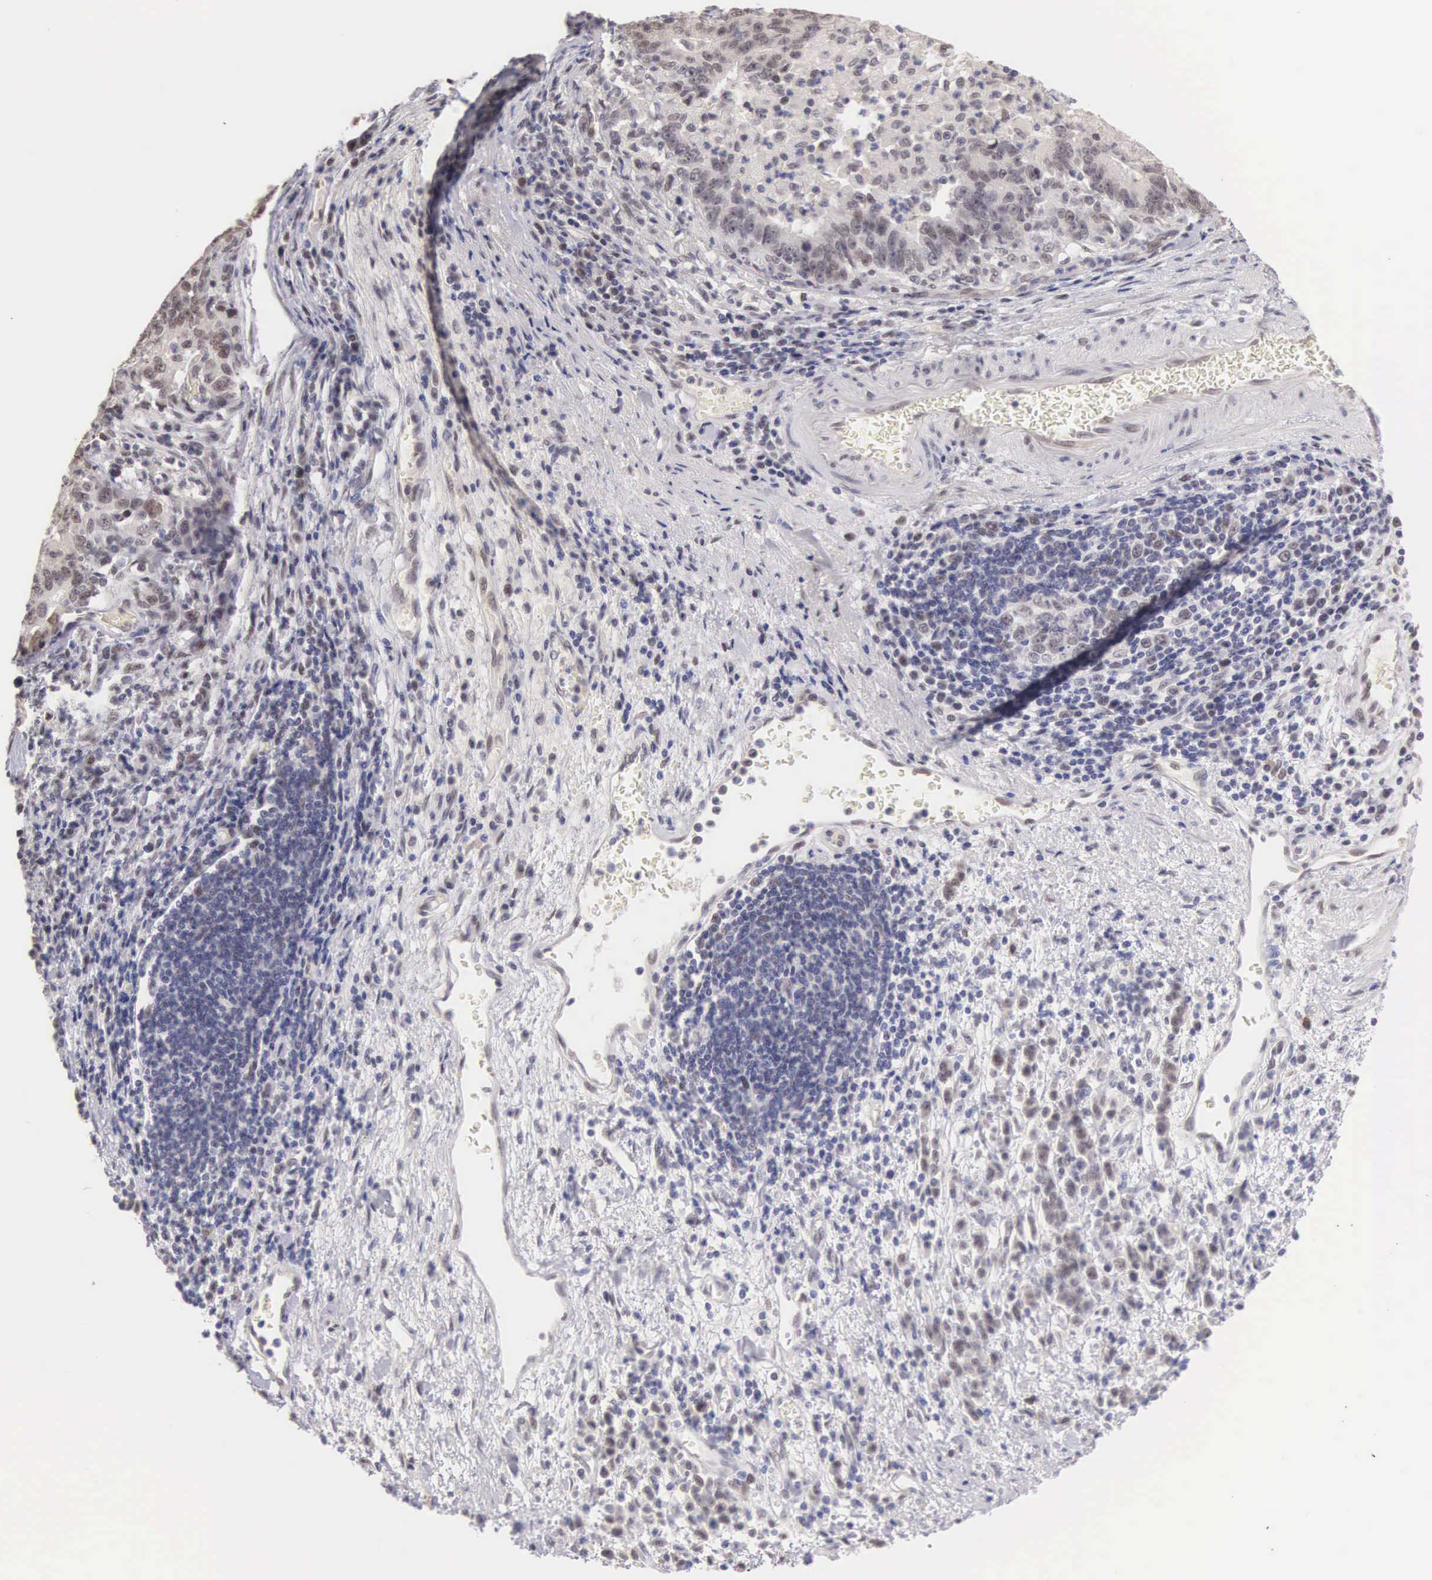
{"staining": {"intensity": "weak", "quantity": "<25%", "location": "nuclear"}, "tissue": "stomach cancer", "cell_type": "Tumor cells", "image_type": "cancer", "snomed": [{"axis": "morphology", "description": "Adenocarcinoma, NOS"}, {"axis": "topography", "description": "Stomach, upper"}], "caption": "This is a photomicrograph of IHC staining of stomach adenocarcinoma, which shows no staining in tumor cells. The staining is performed using DAB brown chromogen with nuclei counter-stained in using hematoxylin.", "gene": "HMGXB4", "patient": {"sex": "female", "age": 50}}